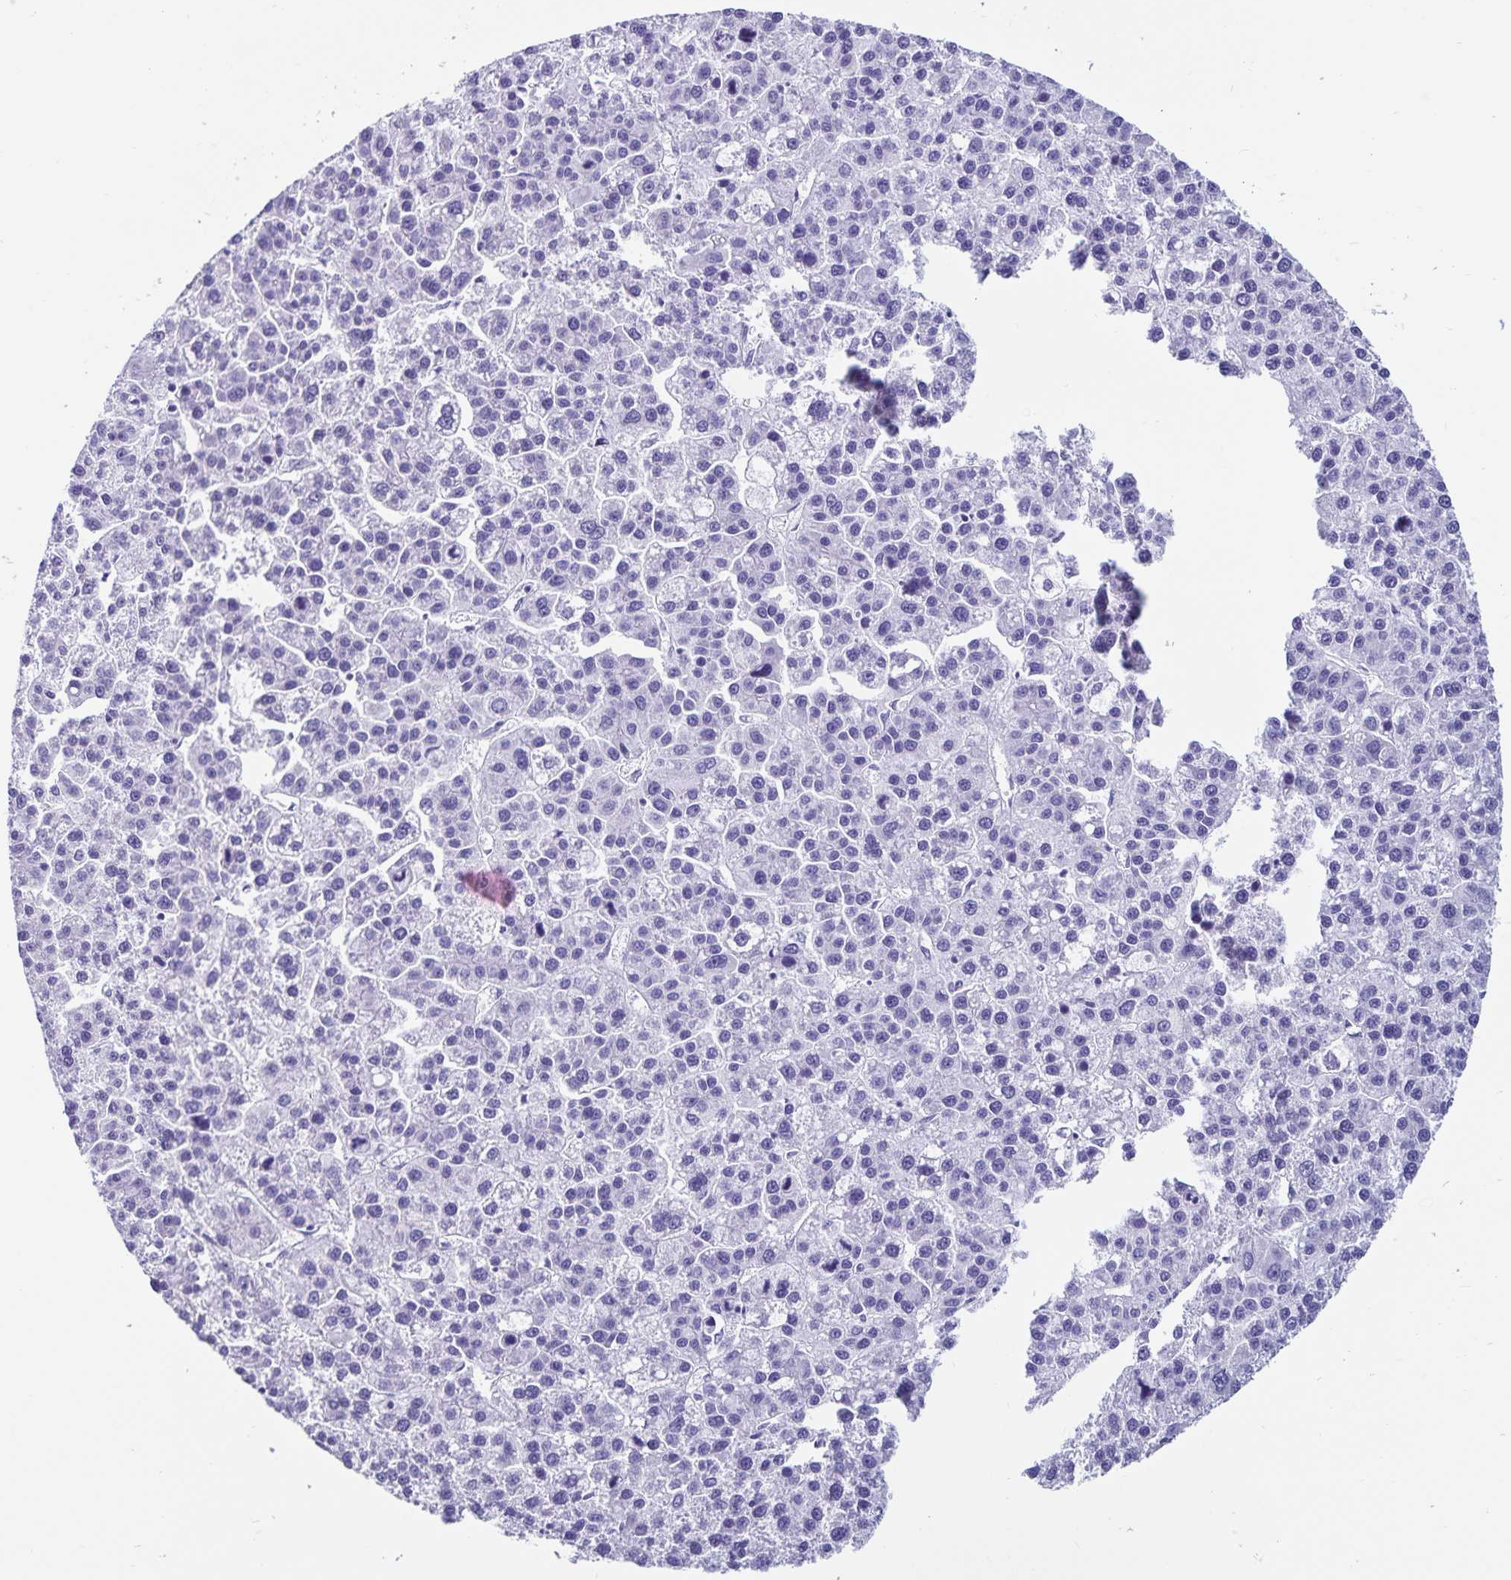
{"staining": {"intensity": "negative", "quantity": "none", "location": "none"}, "tissue": "liver cancer", "cell_type": "Tumor cells", "image_type": "cancer", "snomed": [{"axis": "morphology", "description": "Carcinoma, Hepatocellular, NOS"}, {"axis": "topography", "description": "Liver"}], "caption": "The image demonstrates no significant expression in tumor cells of liver cancer.", "gene": "GPR137", "patient": {"sex": "female", "age": 58}}